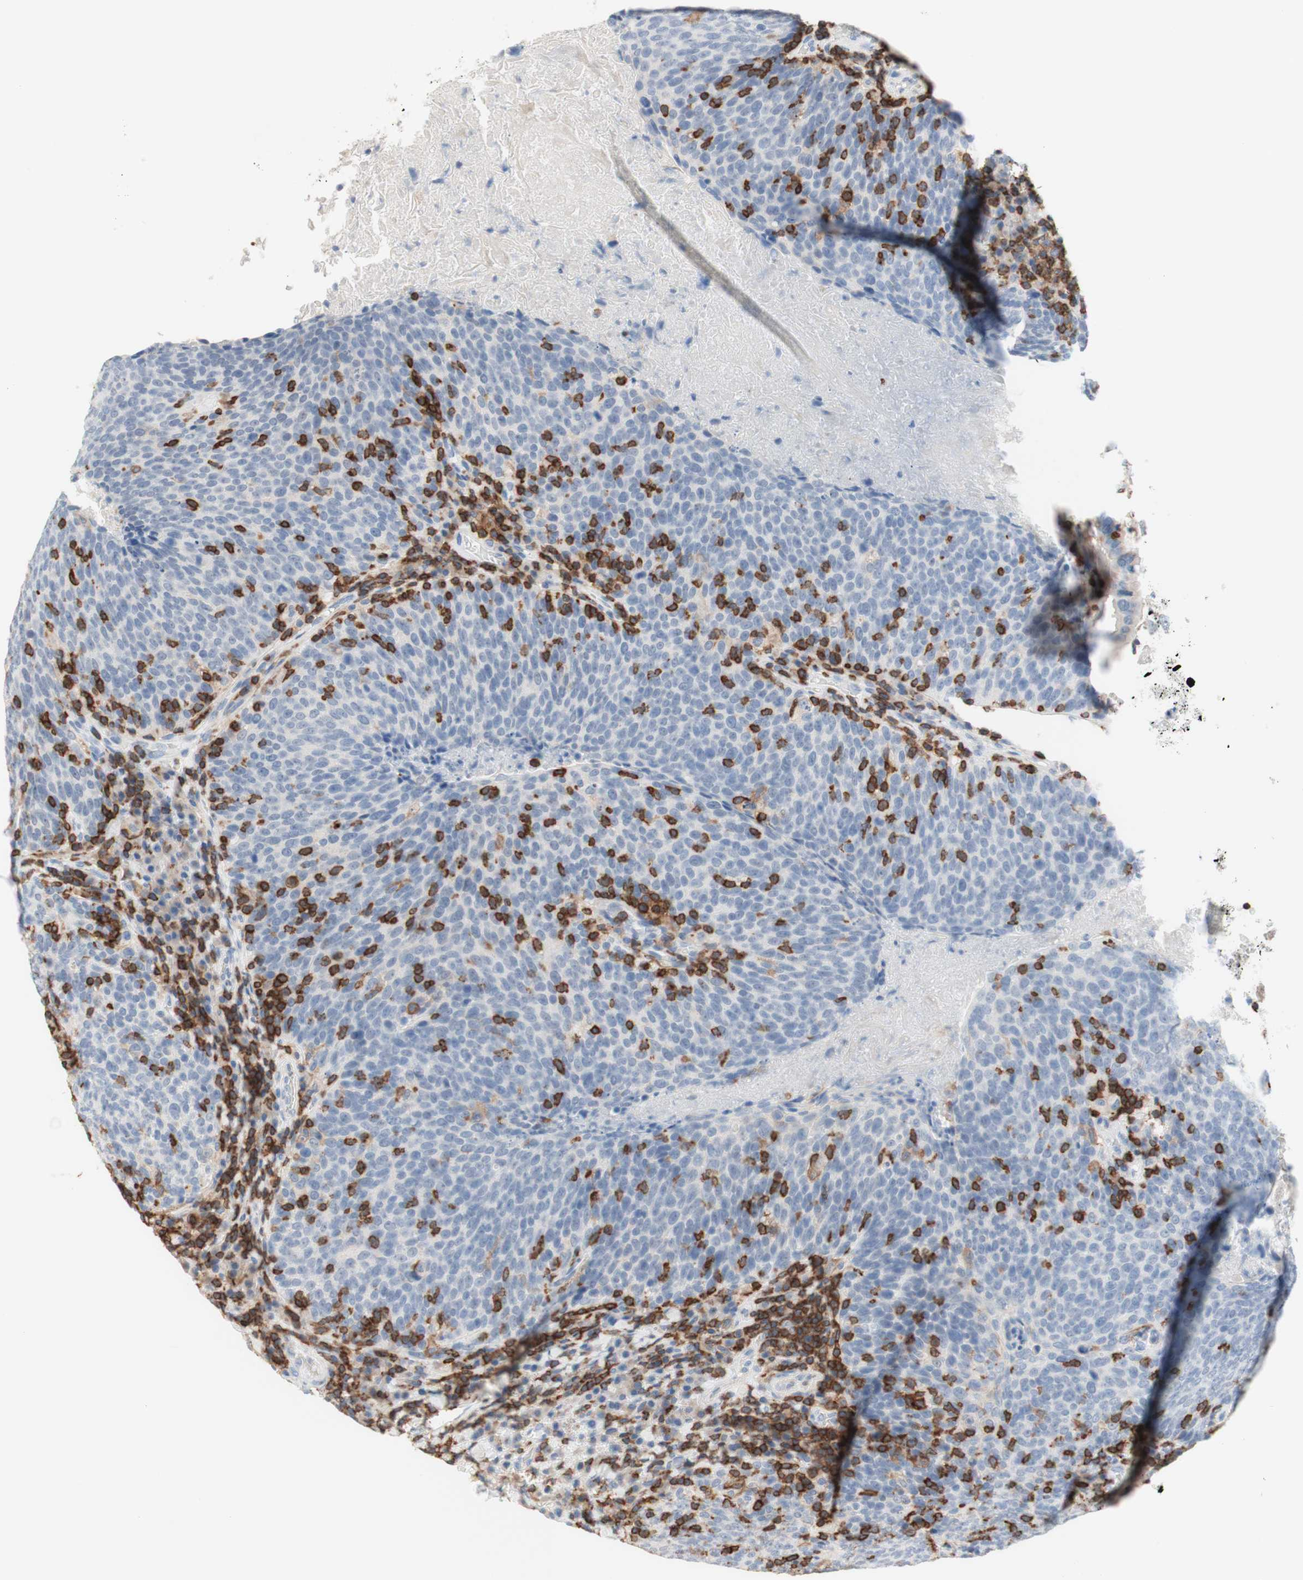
{"staining": {"intensity": "negative", "quantity": "none", "location": "none"}, "tissue": "head and neck cancer", "cell_type": "Tumor cells", "image_type": "cancer", "snomed": [{"axis": "morphology", "description": "Squamous cell carcinoma, NOS"}, {"axis": "morphology", "description": "Squamous cell carcinoma, metastatic, NOS"}, {"axis": "topography", "description": "Lymph node"}, {"axis": "topography", "description": "Head-Neck"}], "caption": "Micrograph shows no protein positivity in tumor cells of head and neck metastatic squamous cell carcinoma tissue.", "gene": "SPINK6", "patient": {"sex": "male", "age": 62}}